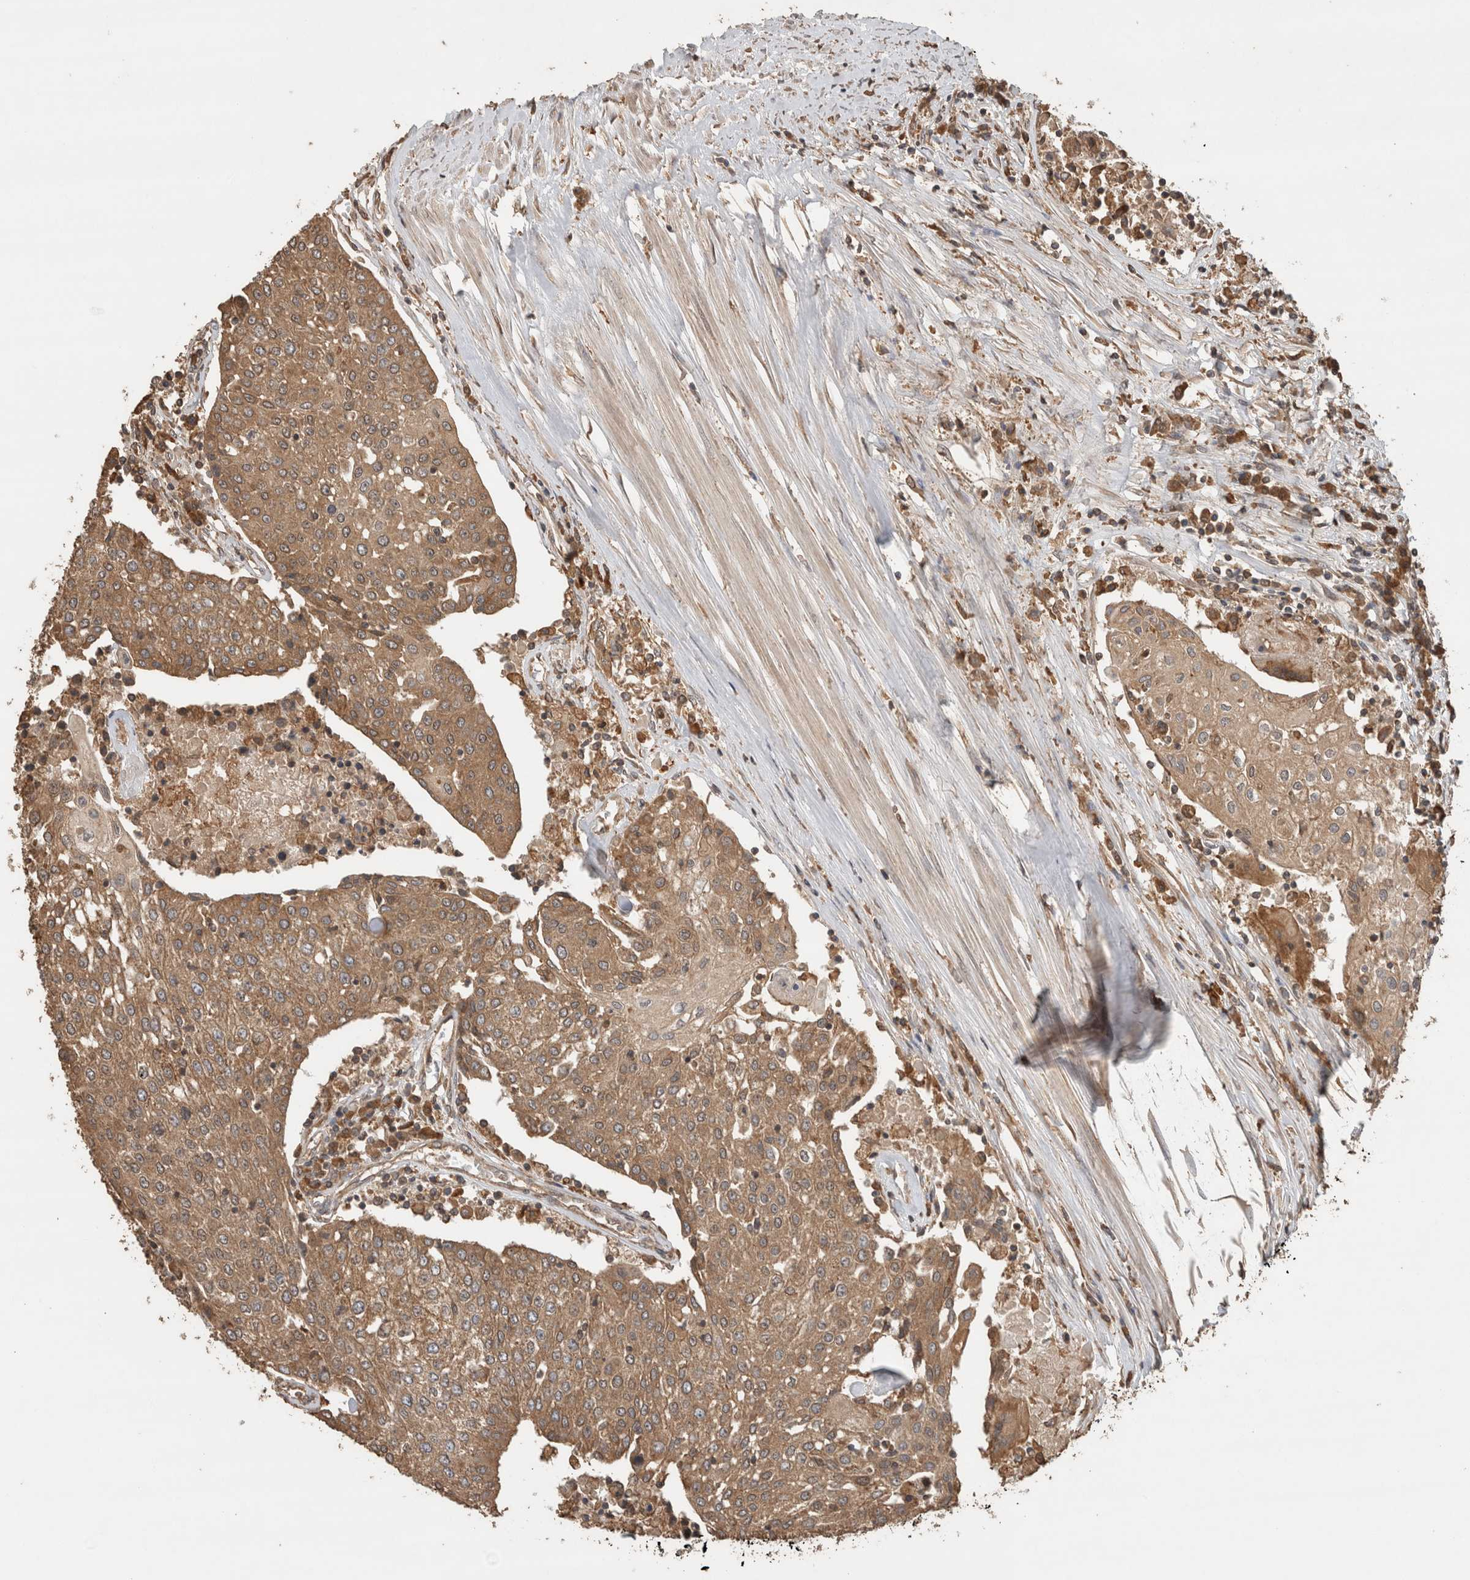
{"staining": {"intensity": "moderate", "quantity": ">75%", "location": "cytoplasmic/membranous"}, "tissue": "urothelial cancer", "cell_type": "Tumor cells", "image_type": "cancer", "snomed": [{"axis": "morphology", "description": "Urothelial carcinoma, High grade"}, {"axis": "topography", "description": "Urinary bladder"}], "caption": "Immunohistochemical staining of human urothelial cancer displays medium levels of moderate cytoplasmic/membranous protein expression in about >75% of tumor cells.", "gene": "OTUD7B", "patient": {"sex": "female", "age": 85}}